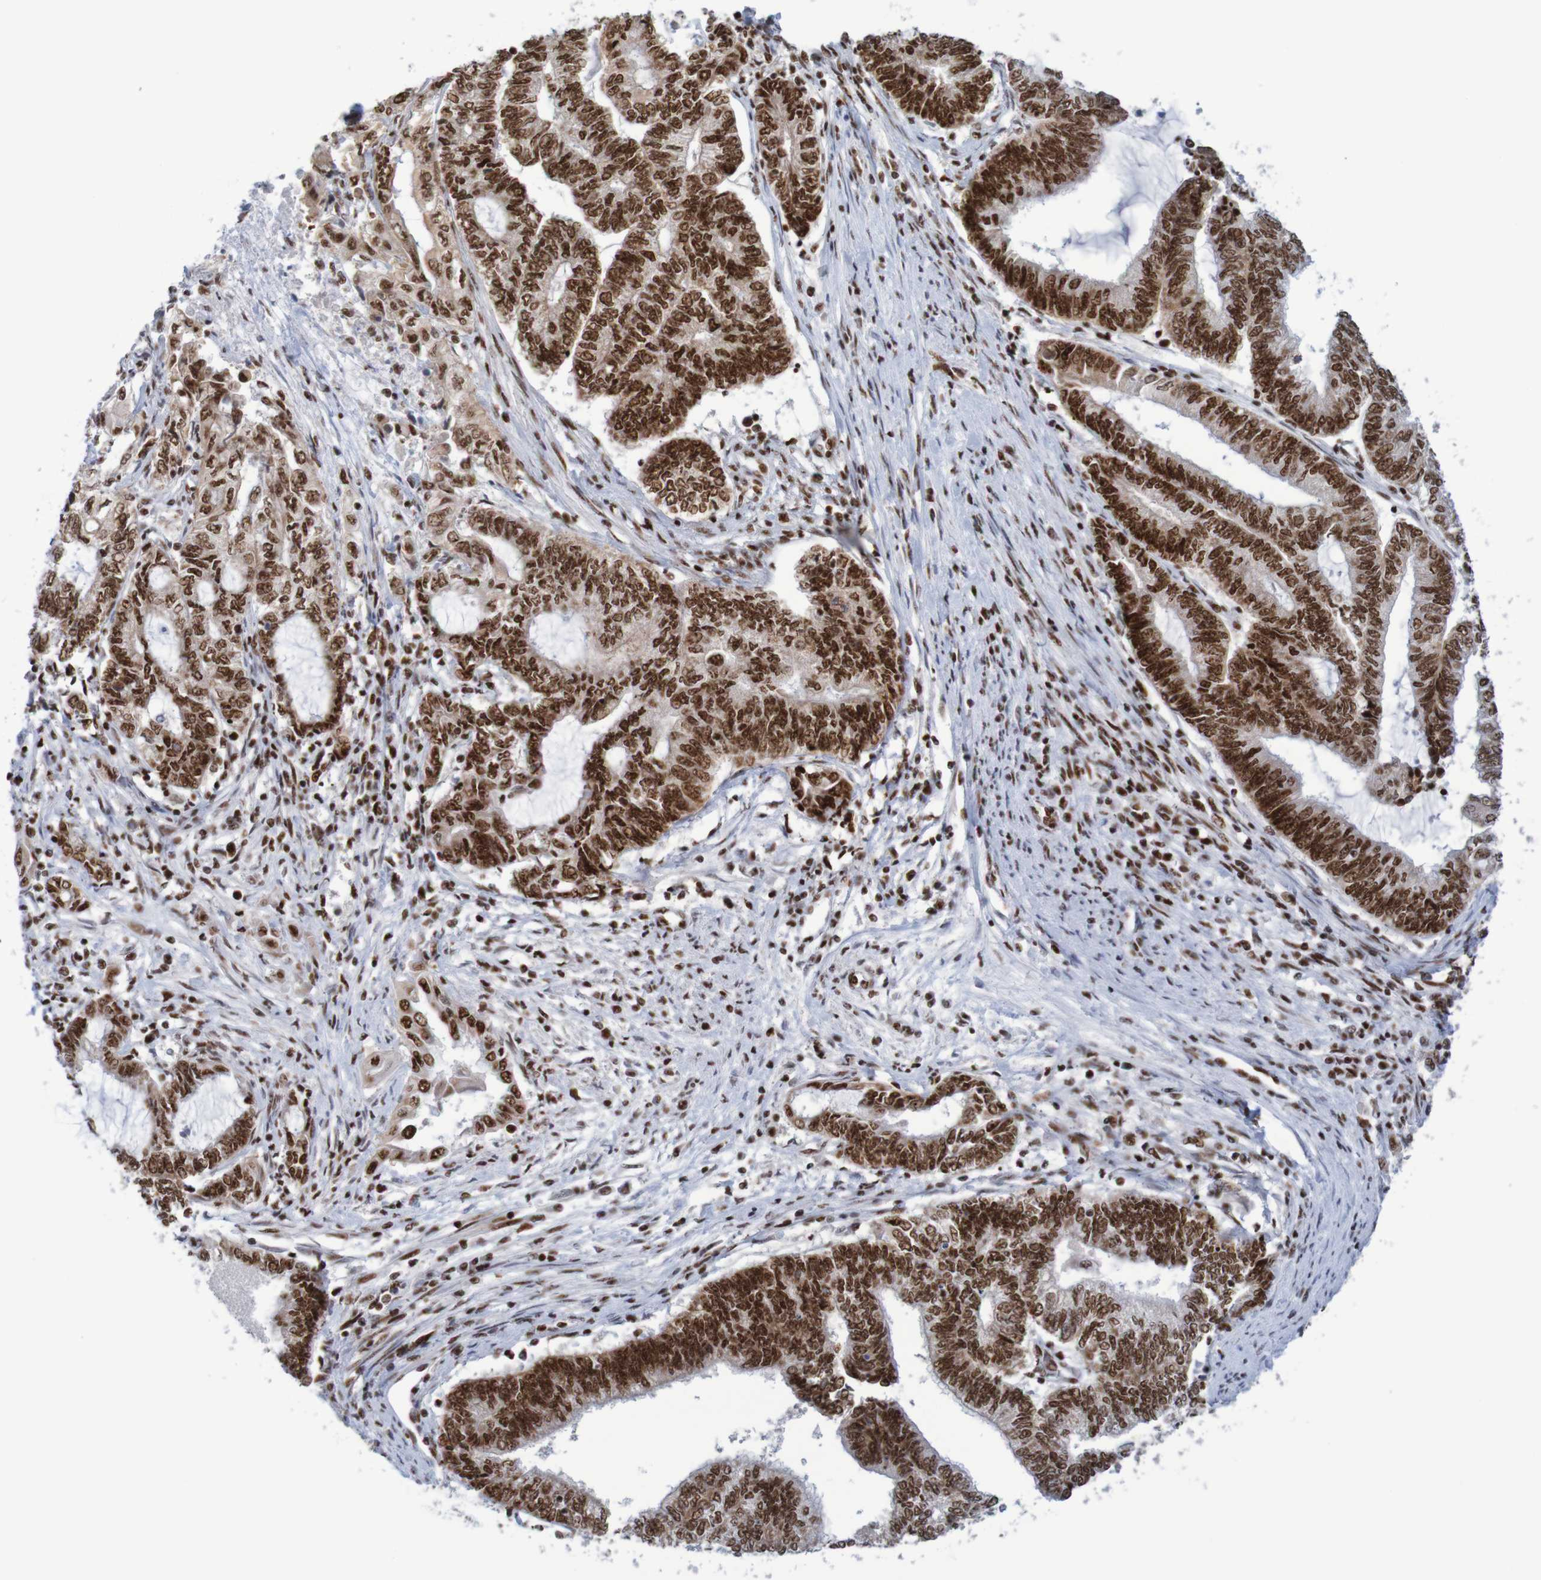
{"staining": {"intensity": "strong", "quantity": ">75%", "location": "nuclear"}, "tissue": "endometrial cancer", "cell_type": "Tumor cells", "image_type": "cancer", "snomed": [{"axis": "morphology", "description": "Adenocarcinoma, NOS"}, {"axis": "topography", "description": "Uterus"}, {"axis": "topography", "description": "Endometrium"}], "caption": "Immunohistochemical staining of adenocarcinoma (endometrial) reveals high levels of strong nuclear protein staining in about >75% of tumor cells.", "gene": "THRAP3", "patient": {"sex": "female", "age": 70}}